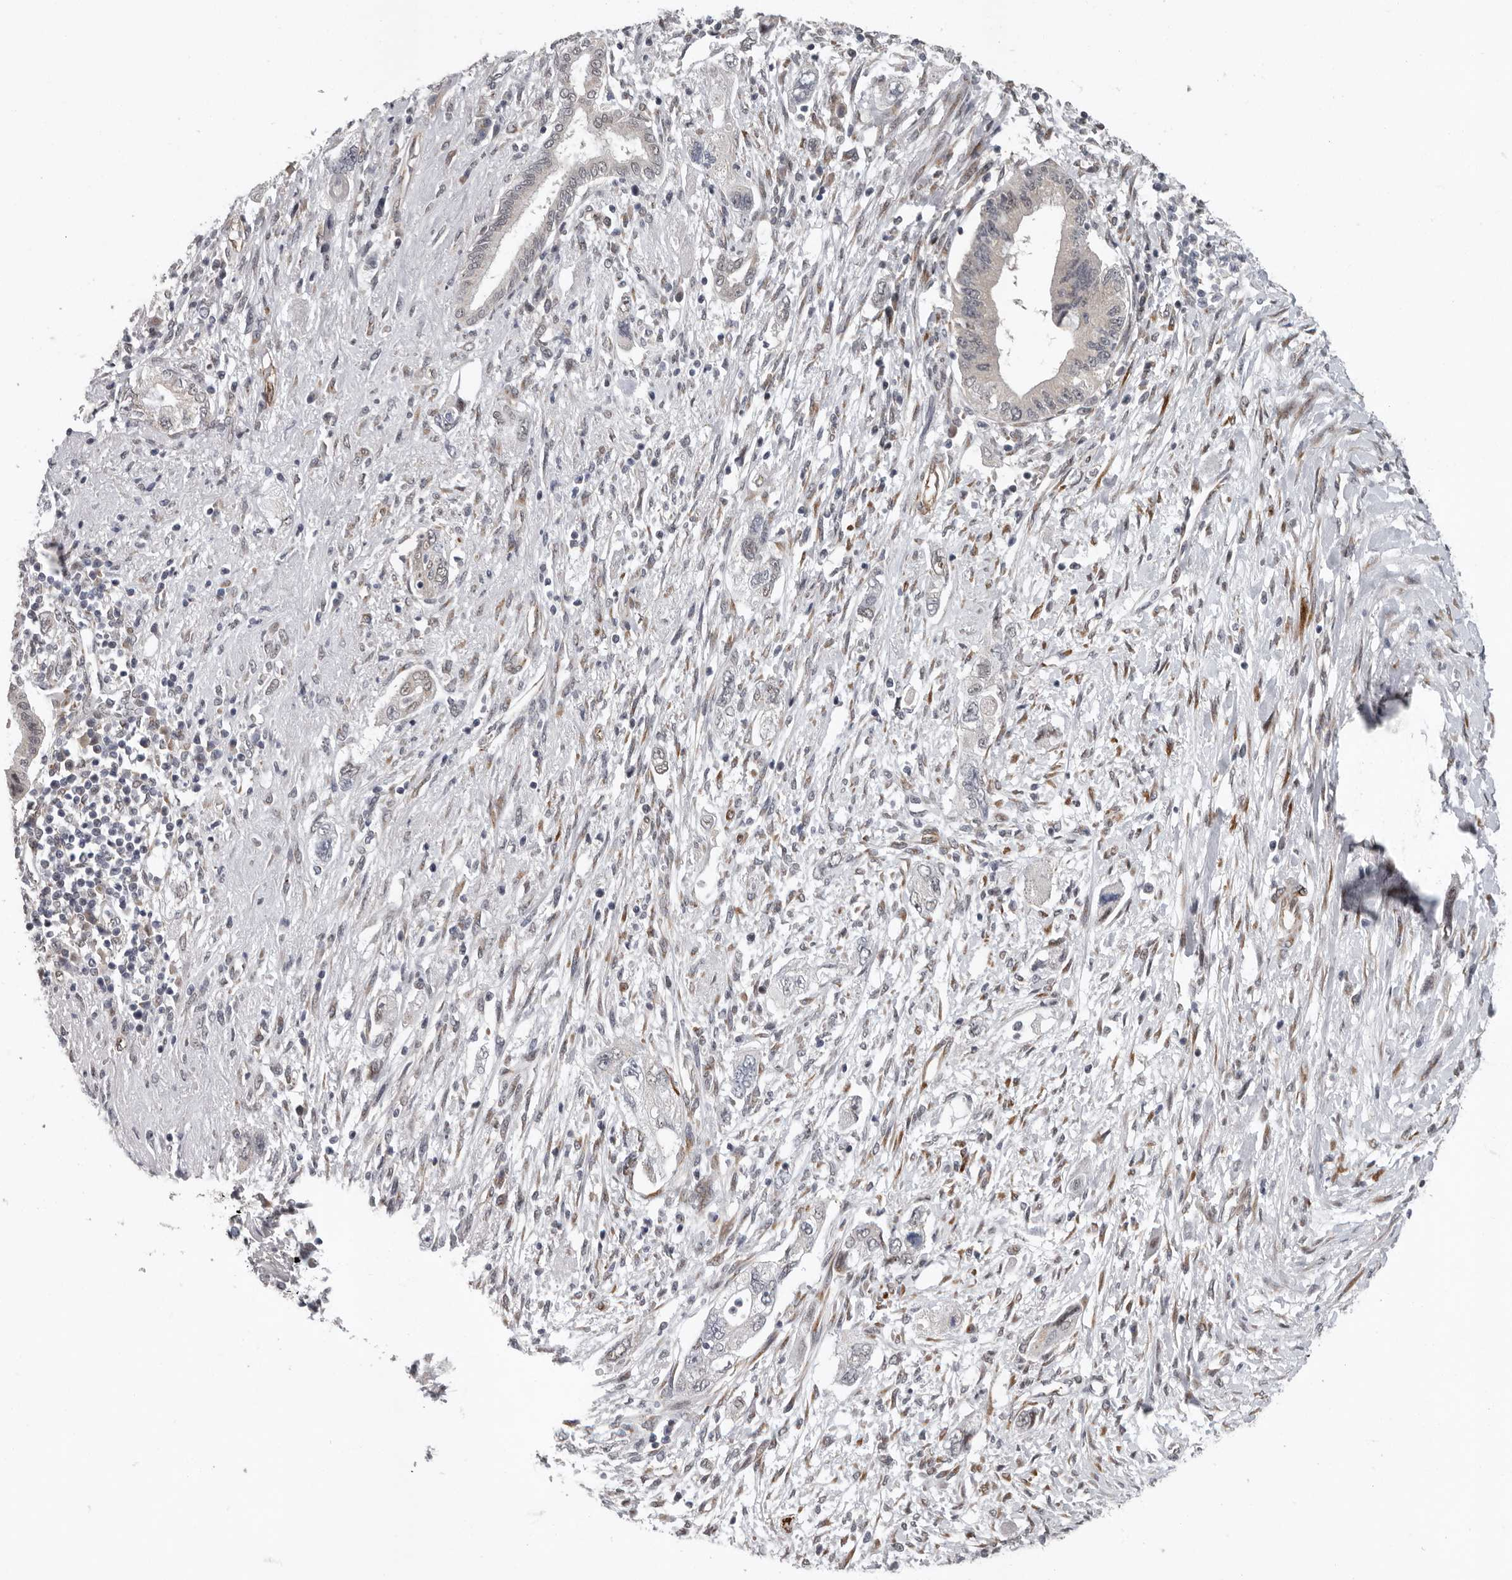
{"staining": {"intensity": "negative", "quantity": "none", "location": "none"}, "tissue": "pancreatic cancer", "cell_type": "Tumor cells", "image_type": "cancer", "snomed": [{"axis": "morphology", "description": "Adenocarcinoma, NOS"}, {"axis": "topography", "description": "Pancreas"}], "caption": "The photomicrograph demonstrates no staining of tumor cells in adenocarcinoma (pancreatic).", "gene": "RALGPS2", "patient": {"sex": "female", "age": 73}}